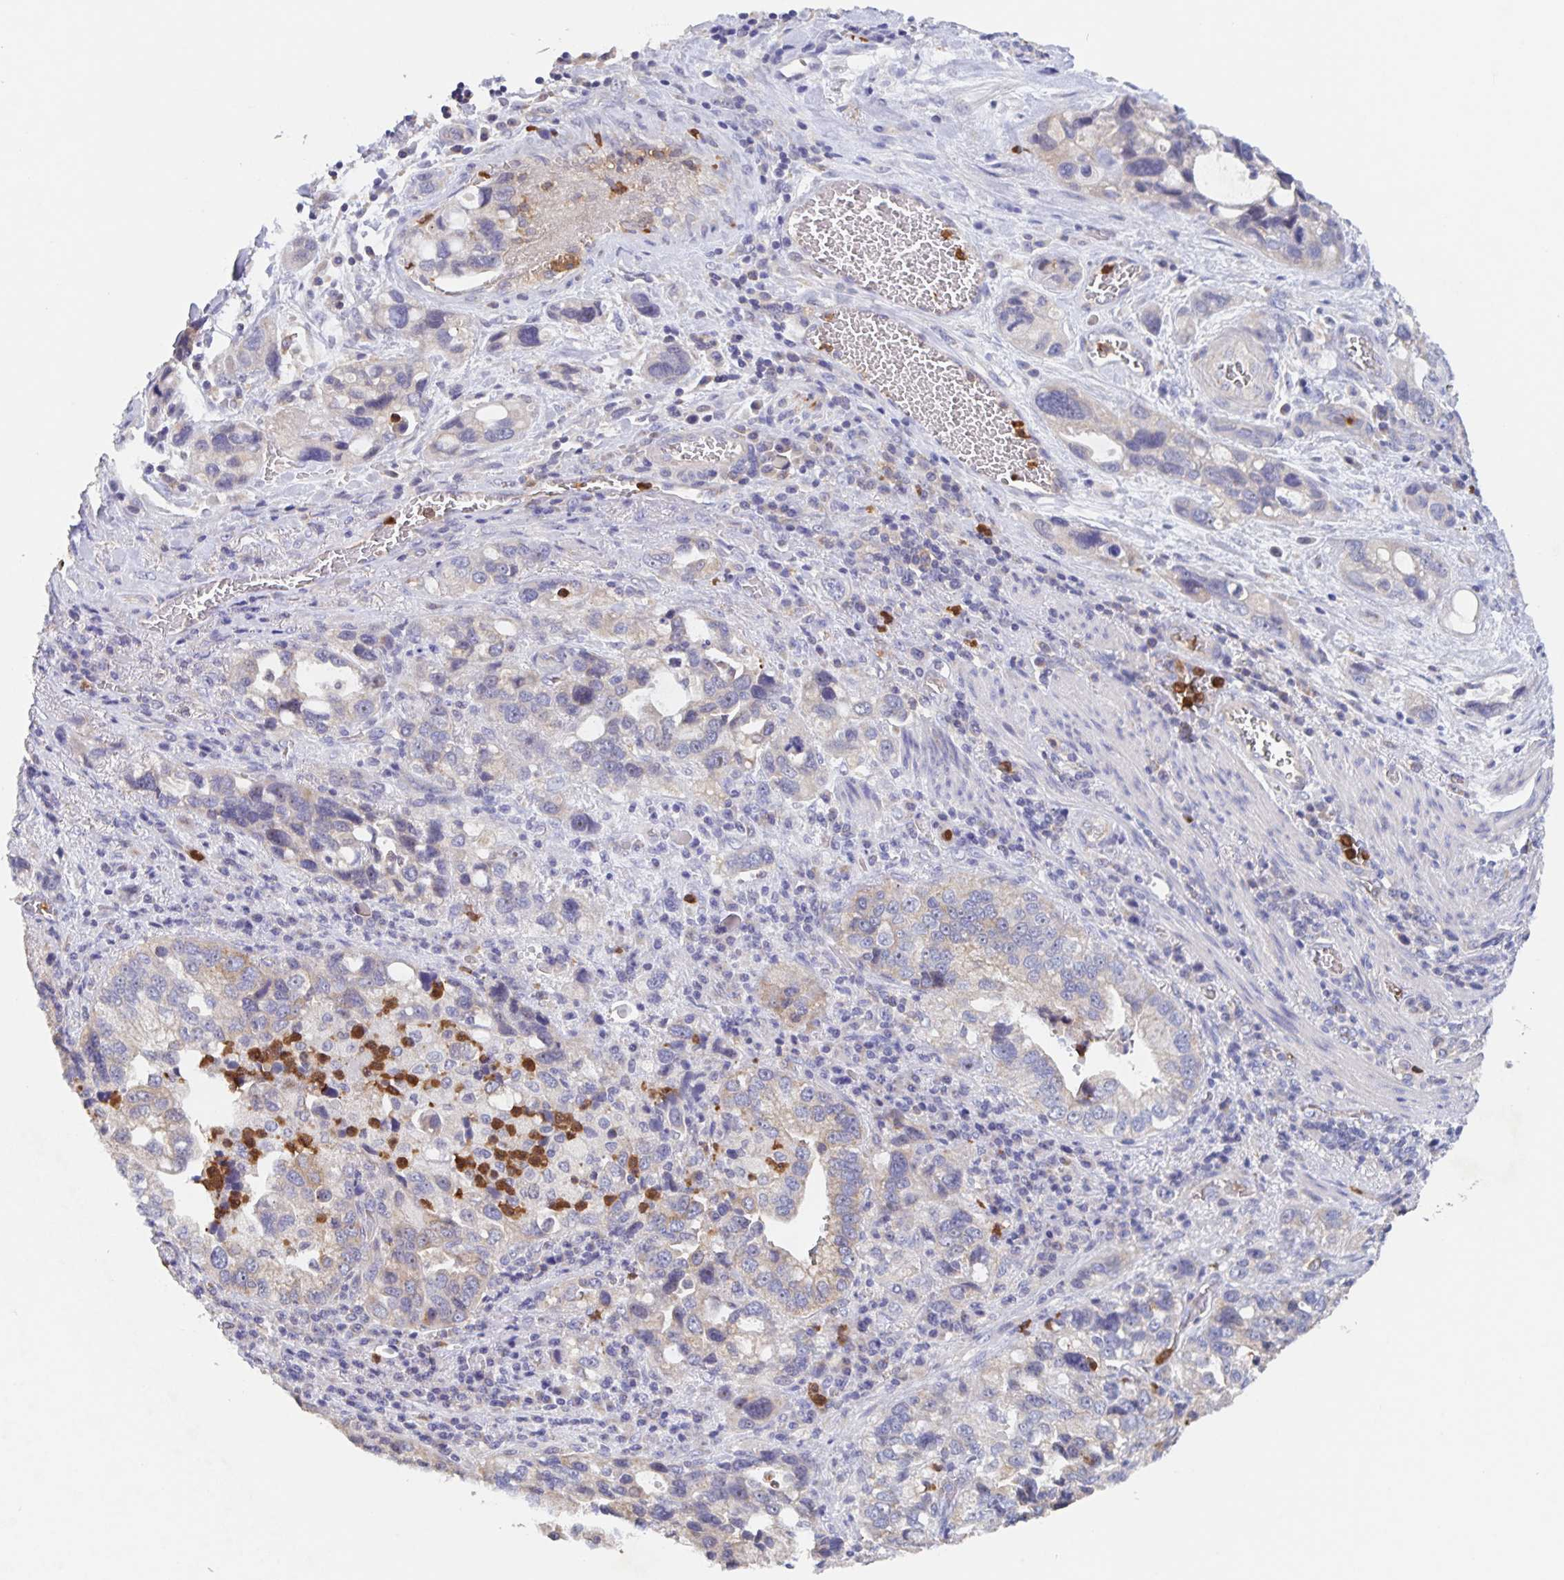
{"staining": {"intensity": "weak", "quantity": "<25%", "location": "cytoplasmic/membranous"}, "tissue": "stomach cancer", "cell_type": "Tumor cells", "image_type": "cancer", "snomed": [{"axis": "morphology", "description": "Adenocarcinoma, NOS"}, {"axis": "topography", "description": "Stomach, upper"}], "caption": "Stomach adenocarcinoma was stained to show a protein in brown. There is no significant expression in tumor cells. The staining was performed using DAB (3,3'-diaminobenzidine) to visualize the protein expression in brown, while the nuclei were stained in blue with hematoxylin (Magnification: 20x).", "gene": "CDC42BPG", "patient": {"sex": "female", "age": 81}}